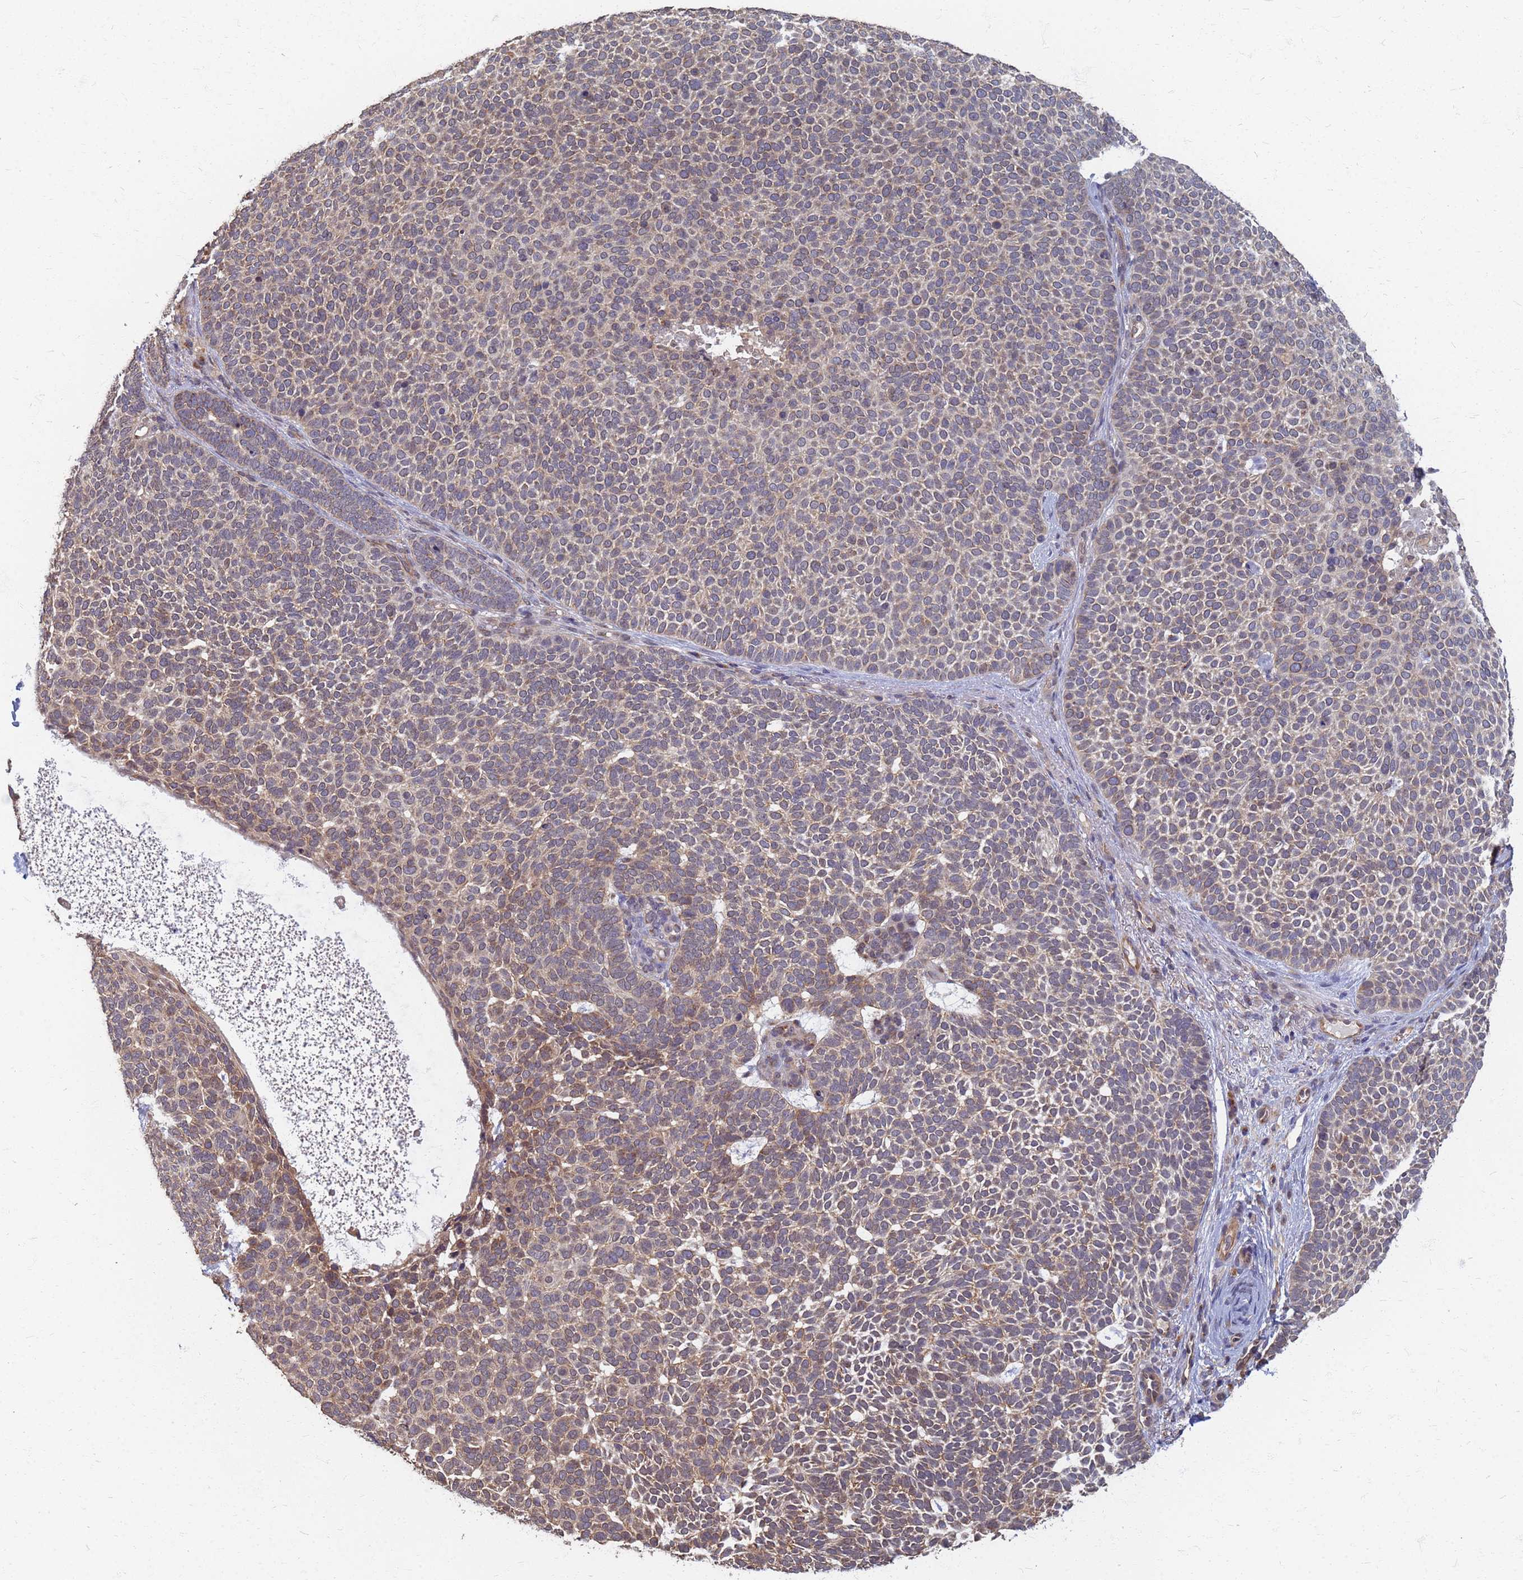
{"staining": {"intensity": "moderate", "quantity": "25%-75%", "location": "cytoplasmic/membranous"}, "tissue": "skin cancer", "cell_type": "Tumor cells", "image_type": "cancer", "snomed": [{"axis": "morphology", "description": "Basal cell carcinoma"}, {"axis": "topography", "description": "Skin"}], "caption": "DAB immunohistochemical staining of human skin cancer (basal cell carcinoma) shows moderate cytoplasmic/membranous protein expression in approximately 25%-75% of tumor cells.", "gene": "ITGB4", "patient": {"sex": "female", "age": 77}}